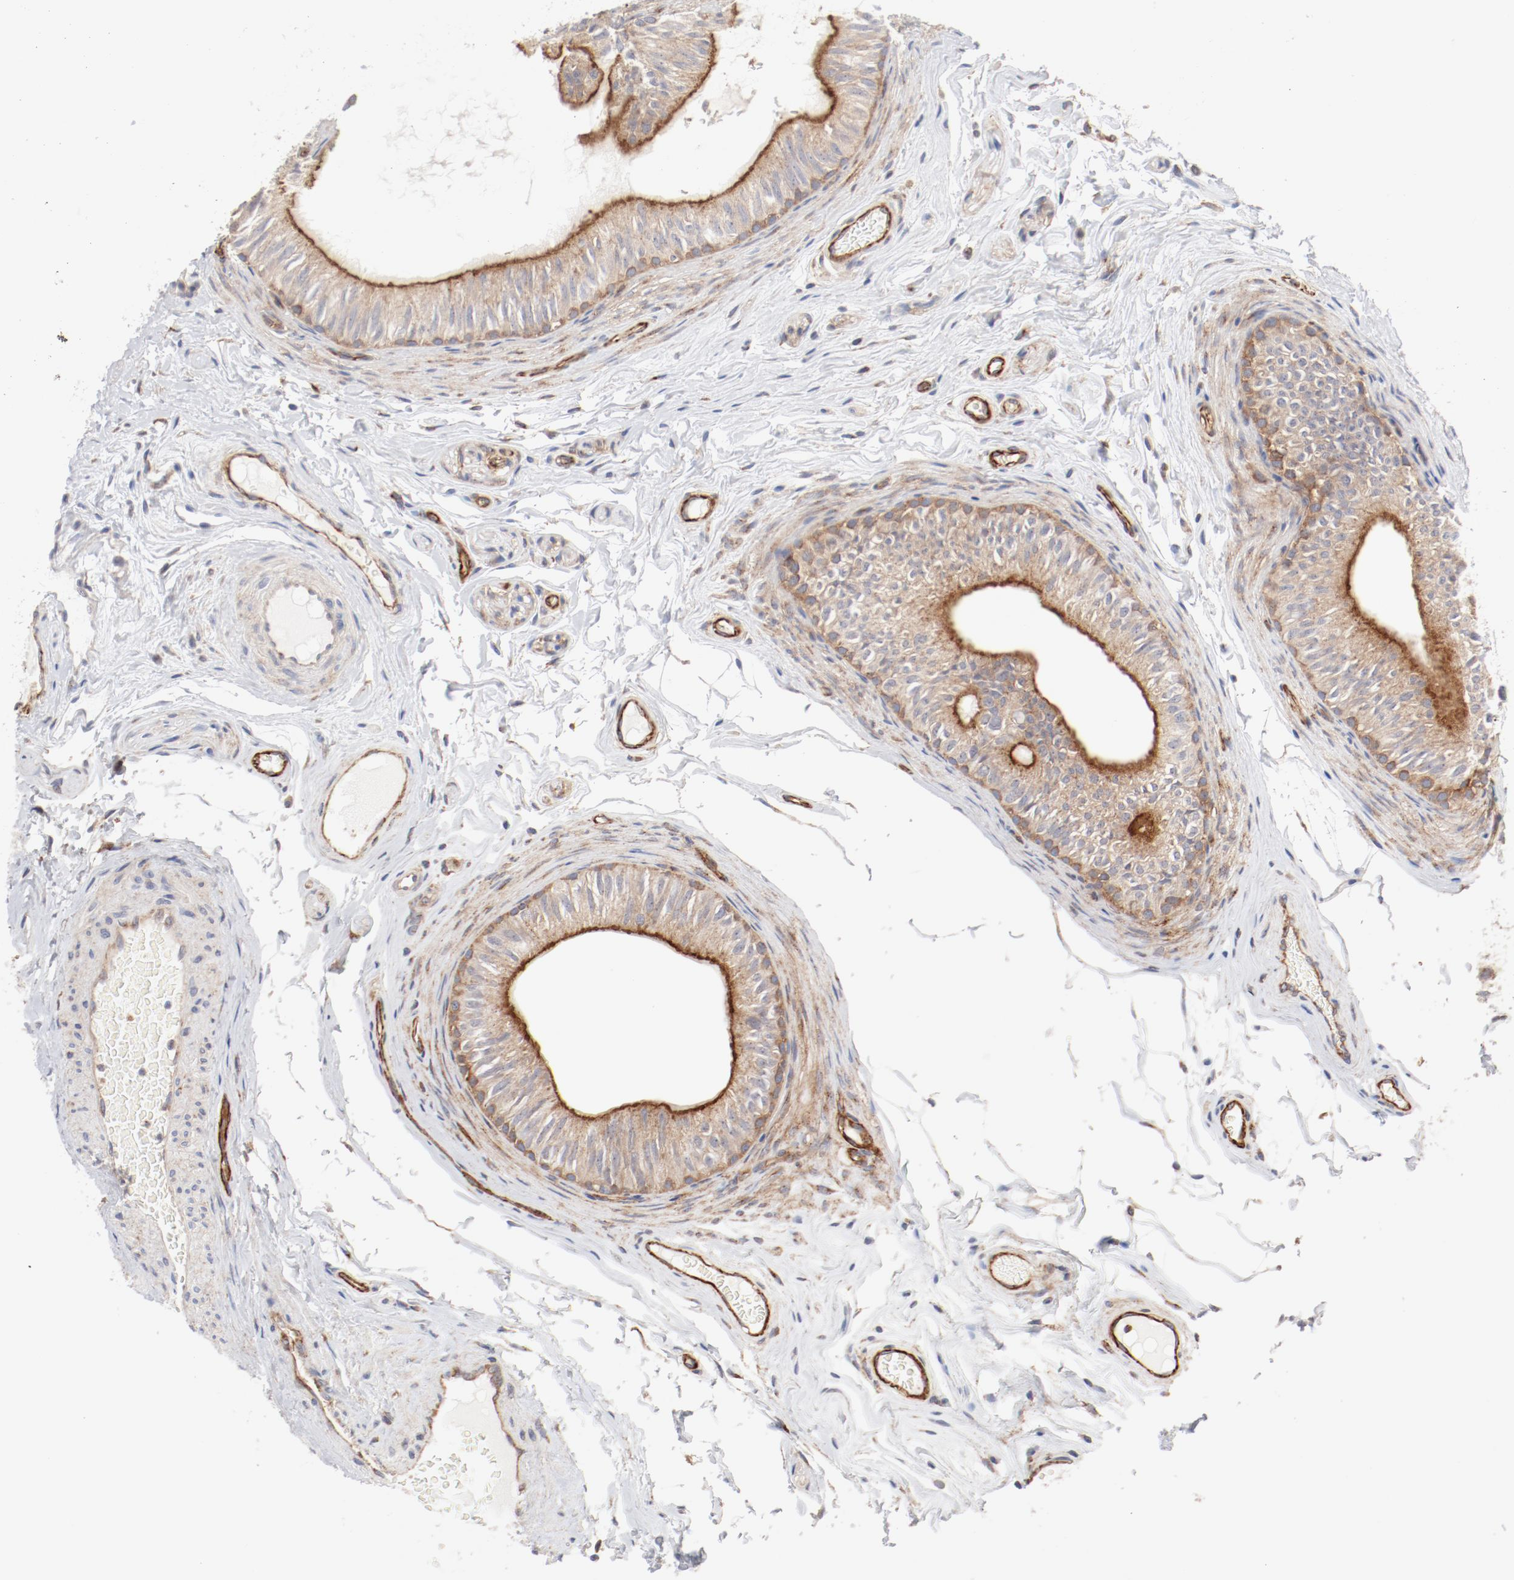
{"staining": {"intensity": "weak", "quantity": ">75%", "location": "cytoplasmic/membranous"}, "tissue": "epididymis", "cell_type": "Glandular cells", "image_type": "normal", "snomed": [{"axis": "morphology", "description": "Normal tissue, NOS"}, {"axis": "topography", "description": "Testis"}, {"axis": "topography", "description": "Epididymis"}], "caption": "Immunohistochemical staining of normal epididymis demonstrates weak cytoplasmic/membranous protein expression in about >75% of glandular cells.", "gene": "AP2A1", "patient": {"sex": "male", "age": 36}}